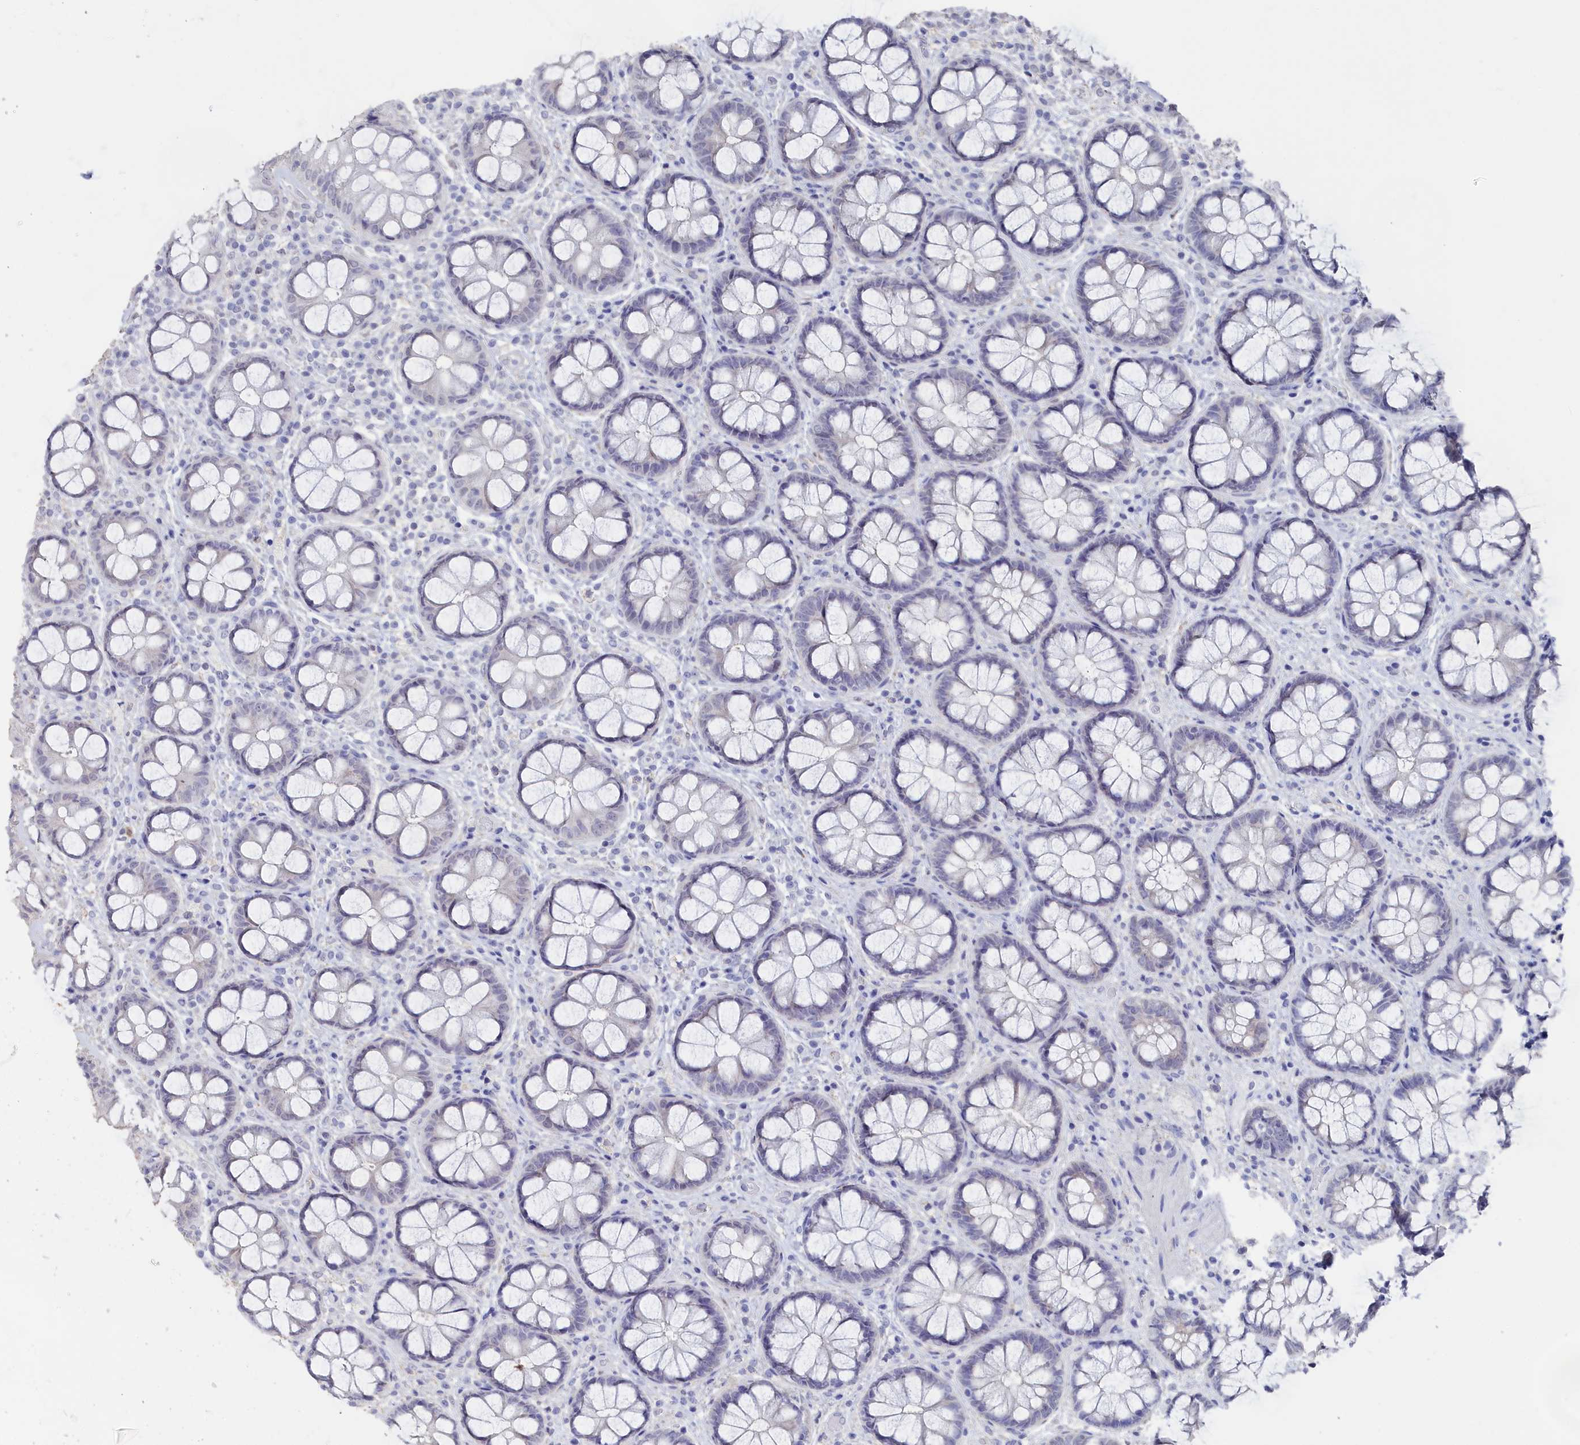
{"staining": {"intensity": "negative", "quantity": "none", "location": "none"}, "tissue": "rectum", "cell_type": "Glandular cells", "image_type": "normal", "snomed": [{"axis": "morphology", "description": "Normal tissue, NOS"}, {"axis": "topography", "description": "Rectum"}], "caption": "Glandular cells are negative for brown protein staining in unremarkable rectum. The staining is performed using DAB brown chromogen with nuclei counter-stained in using hematoxylin.", "gene": "SEMG2", "patient": {"sex": "male", "age": 83}}